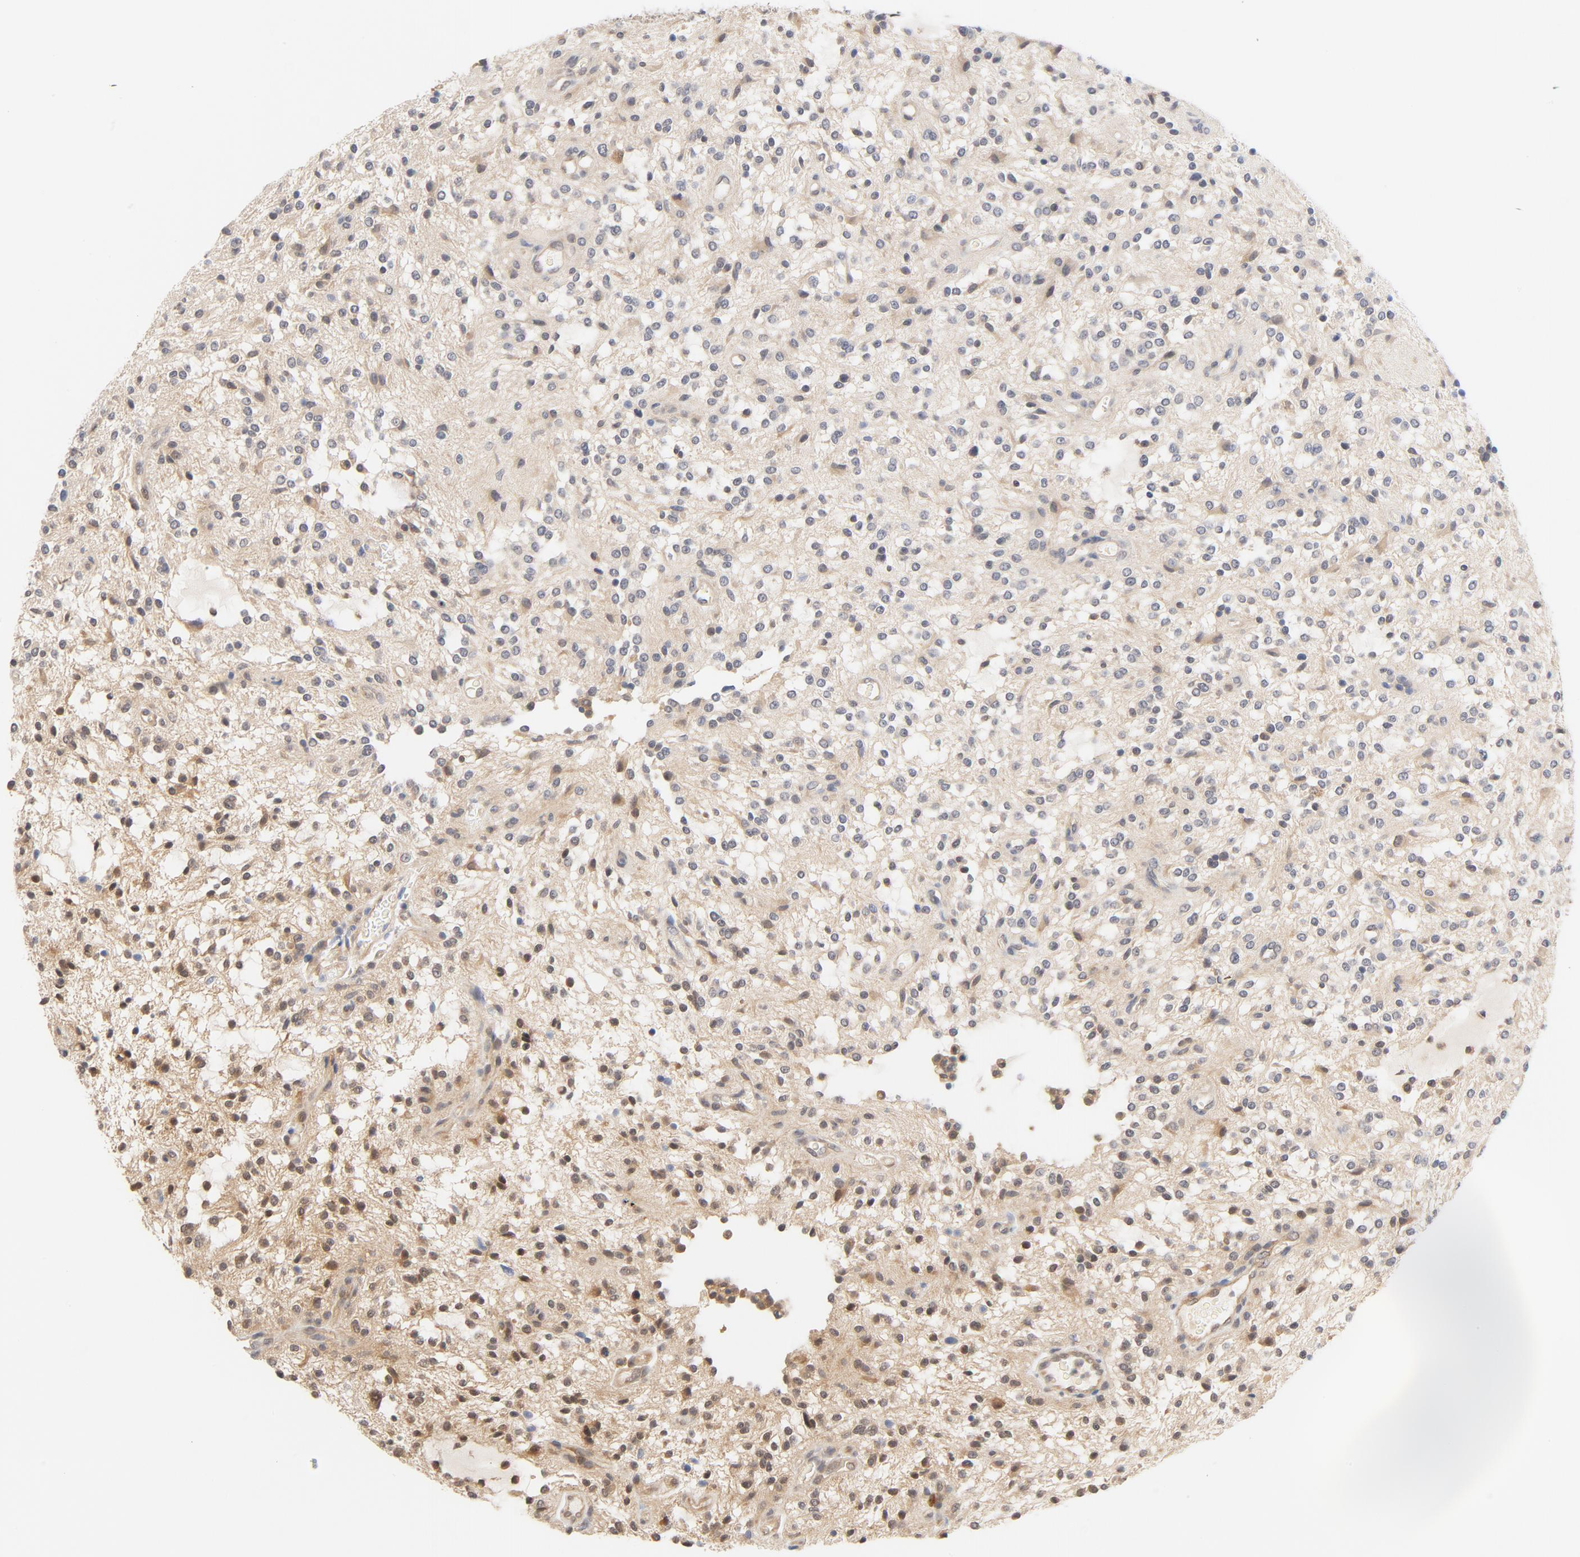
{"staining": {"intensity": "moderate", "quantity": "25%-75%", "location": "cytoplasmic/membranous,nuclear"}, "tissue": "glioma", "cell_type": "Tumor cells", "image_type": "cancer", "snomed": [{"axis": "morphology", "description": "Glioma, malignant, NOS"}, {"axis": "topography", "description": "Cerebellum"}], "caption": "Immunohistochemistry of glioma (malignant) demonstrates medium levels of moderate cytoplasmic/membranous and nuclear expression in approximately 25%-75% of tumor cells. (Stains: DAB (3,3'-diaminobenzidine) in brown, nuclei in blue, Microscopy: brightfield microscopy at high magnification).", "gene": "EIF4E", "patient": {"sex": "female", "age": 10}}